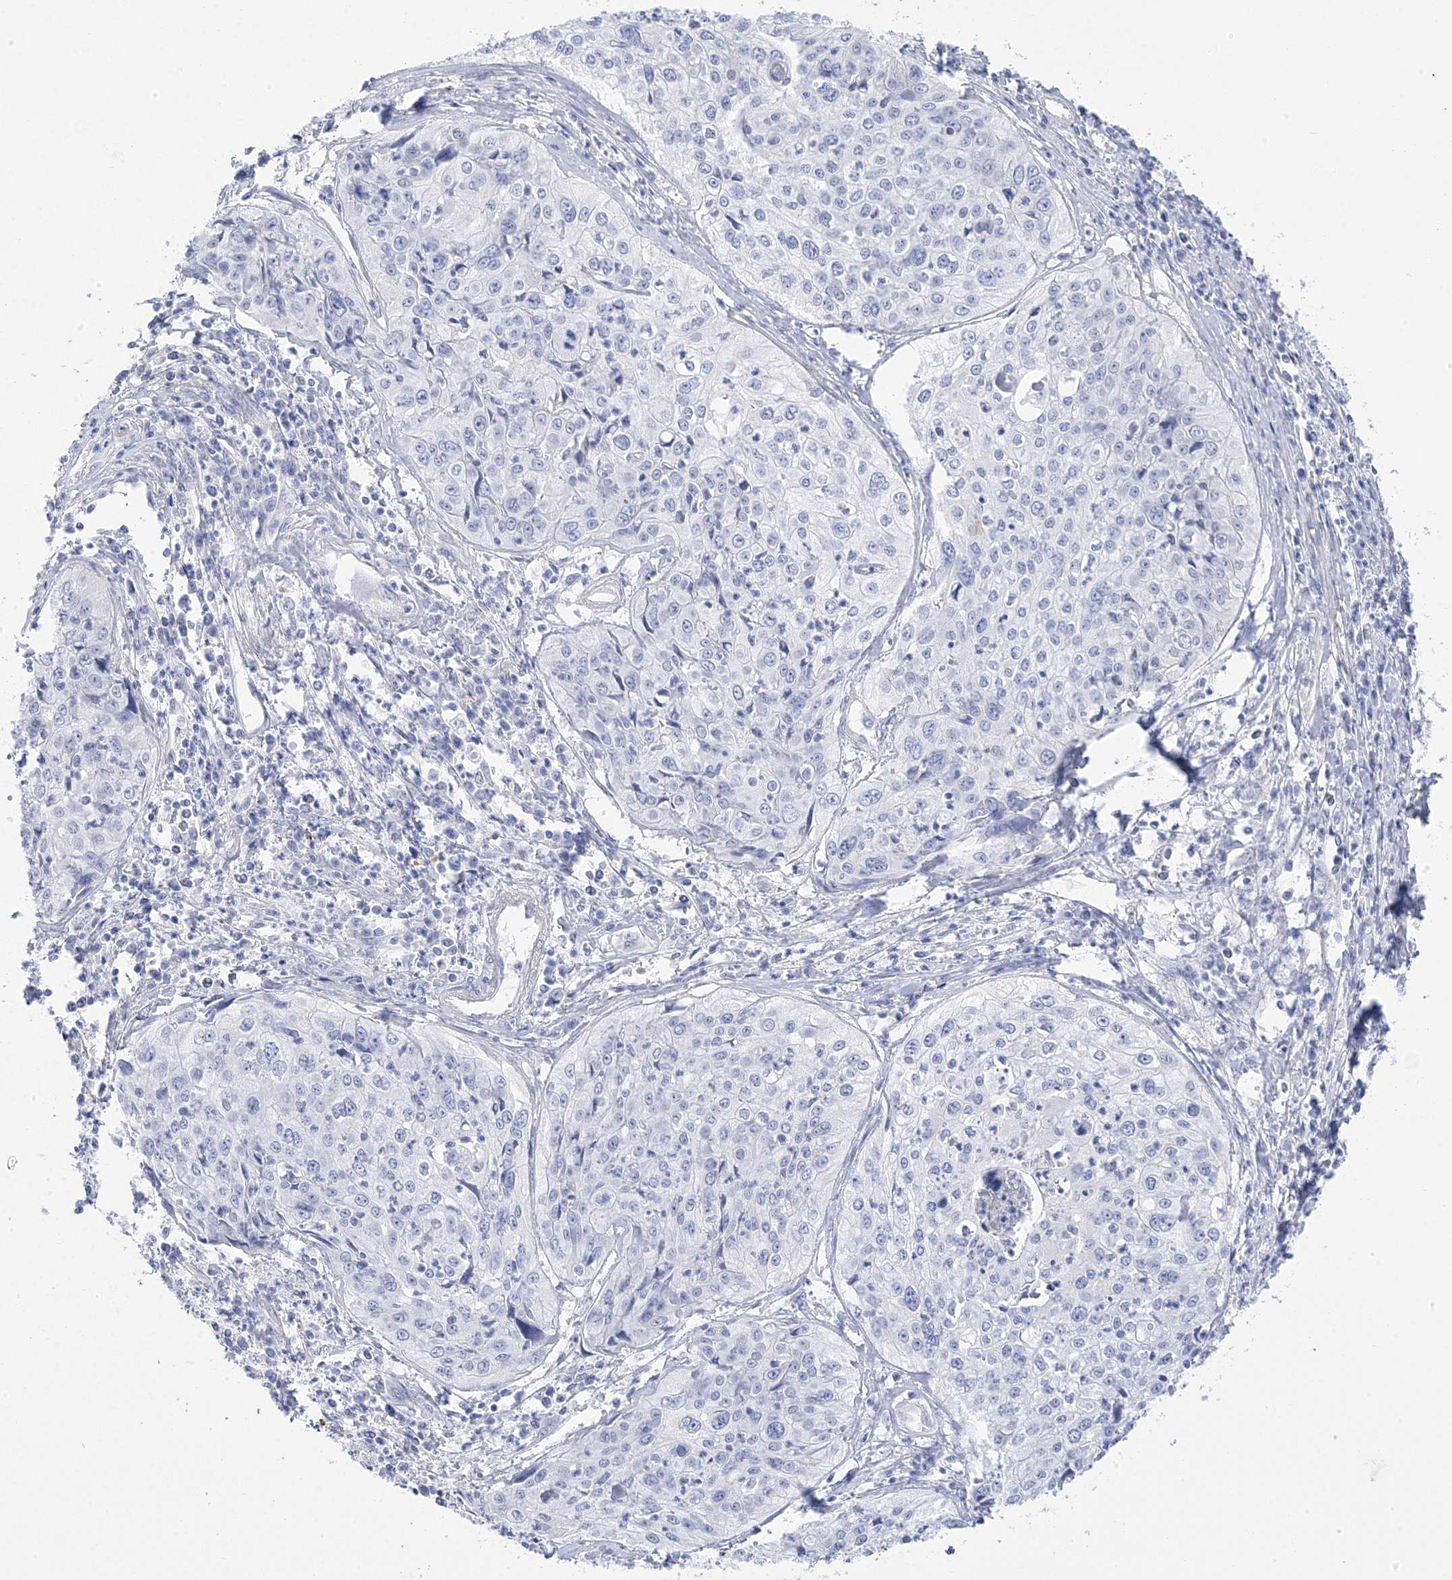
{"staining": {"intensity": "negative", "quantity": "none", "location": "none"}, "tissue": "cervical cancer", "cell_type": "Tumor cells", "image_type": "cancer", "snomed": [{"axis": "morphology", "description": "Squamous cell carcinoma, NOS"}, {"axis": "topography", "description": "Cervix"}], "caption": "DAB (3,3'-diaminobenzidine) immunohistochemical staining of cervical cancer (squamous cell carcinoma) shows no significant expression in tumor cells.", "gene": "GTPBP6", "patient": {"sex": "female", "age": 31}}